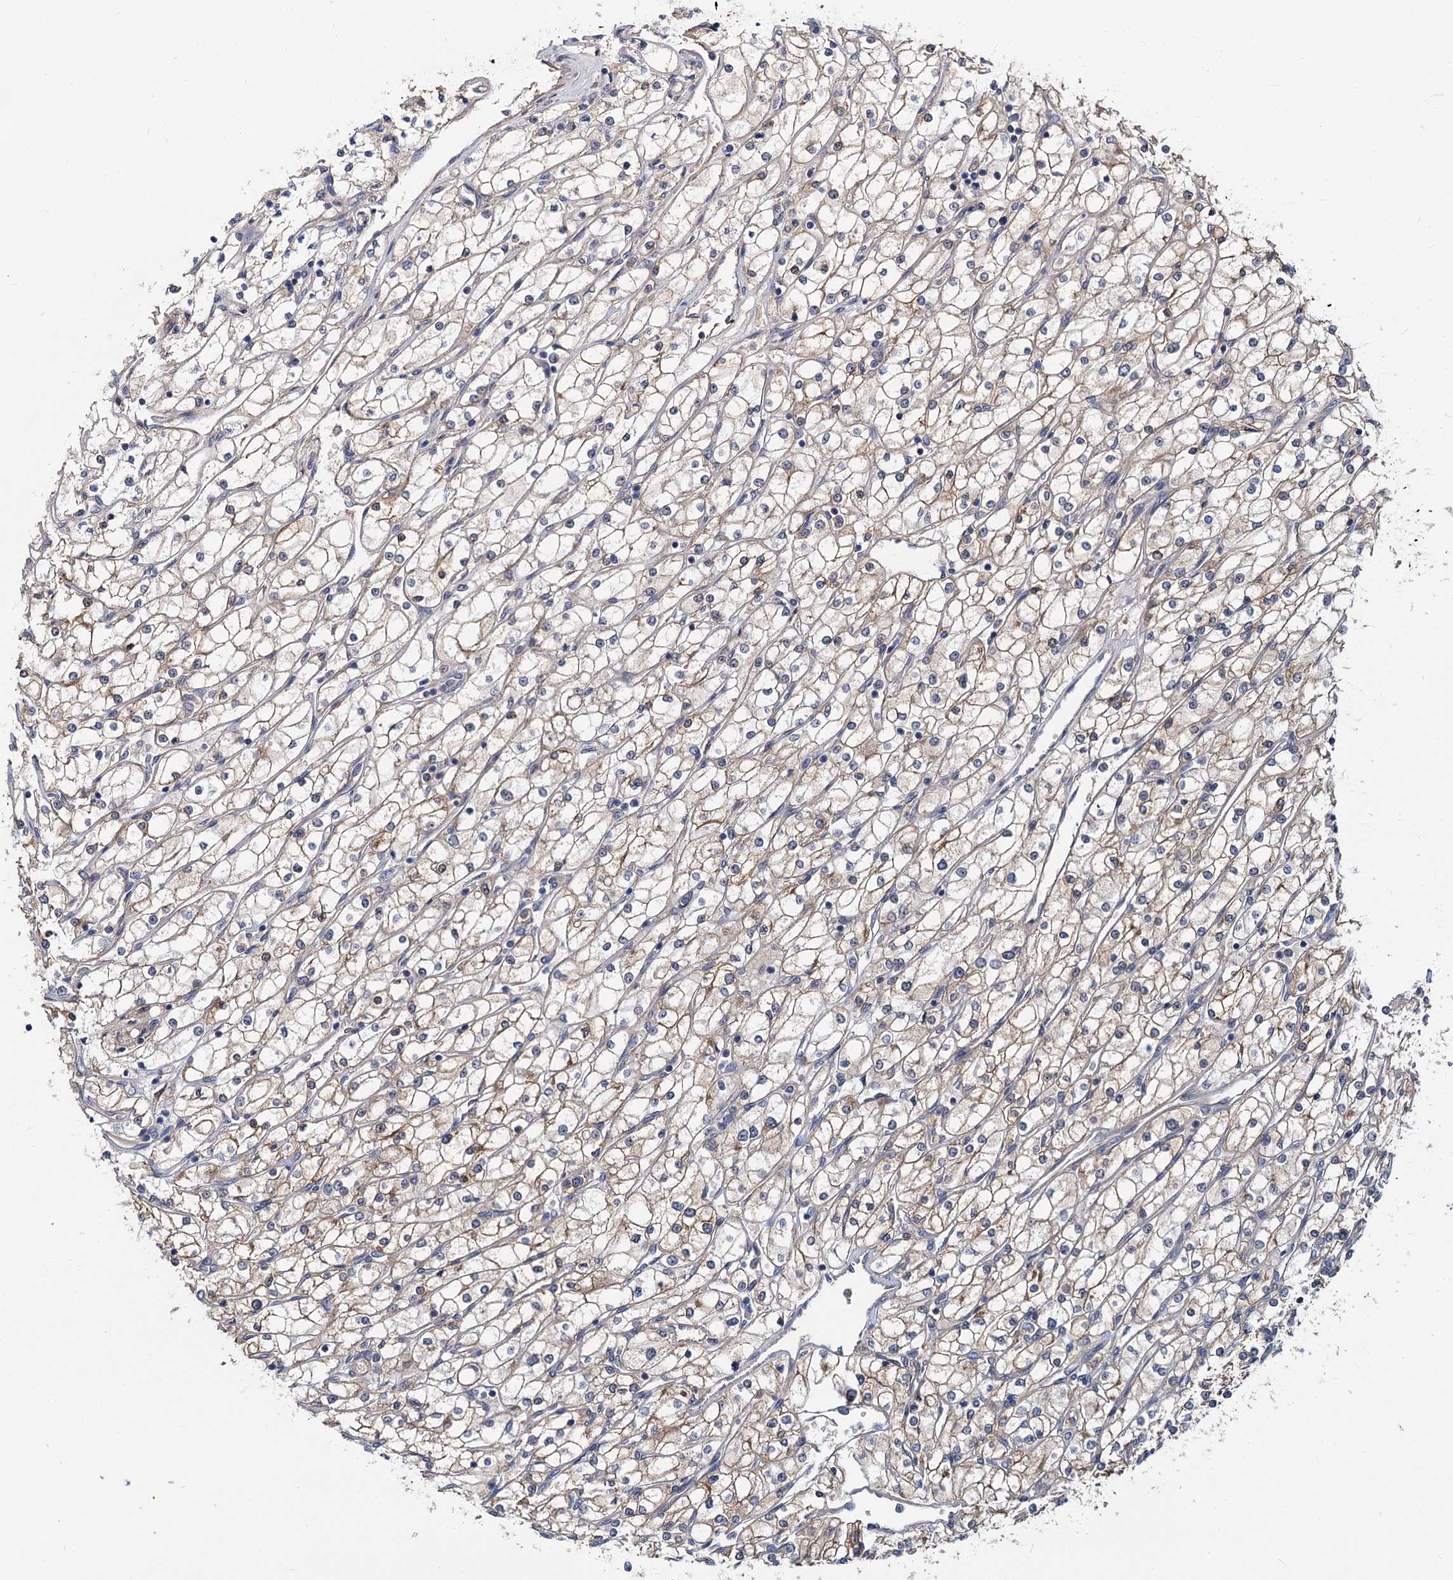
{"staining": {"intensity": "weak", "quantity": "25%-75%", "location": "cytoplasmic/membranous"}, "tissue": "renal cancer", "cell_type": "Tumor cells", "image_type": "cancer", "snomed": [{"axis": "morphology", "description": "Adenocarcinoma, NOS"}, {"axis": "topography", "description": "Kidney"}], "caption": "Renal cancer (adenocarcinoma) tissue exhibits weak cytoplasmic/membranous expression in about 25%-75% of tumor cells, visualized by immunohistochemistry.", "gene": "SNX15", "patient": {"sex": "male", "age": 80}}